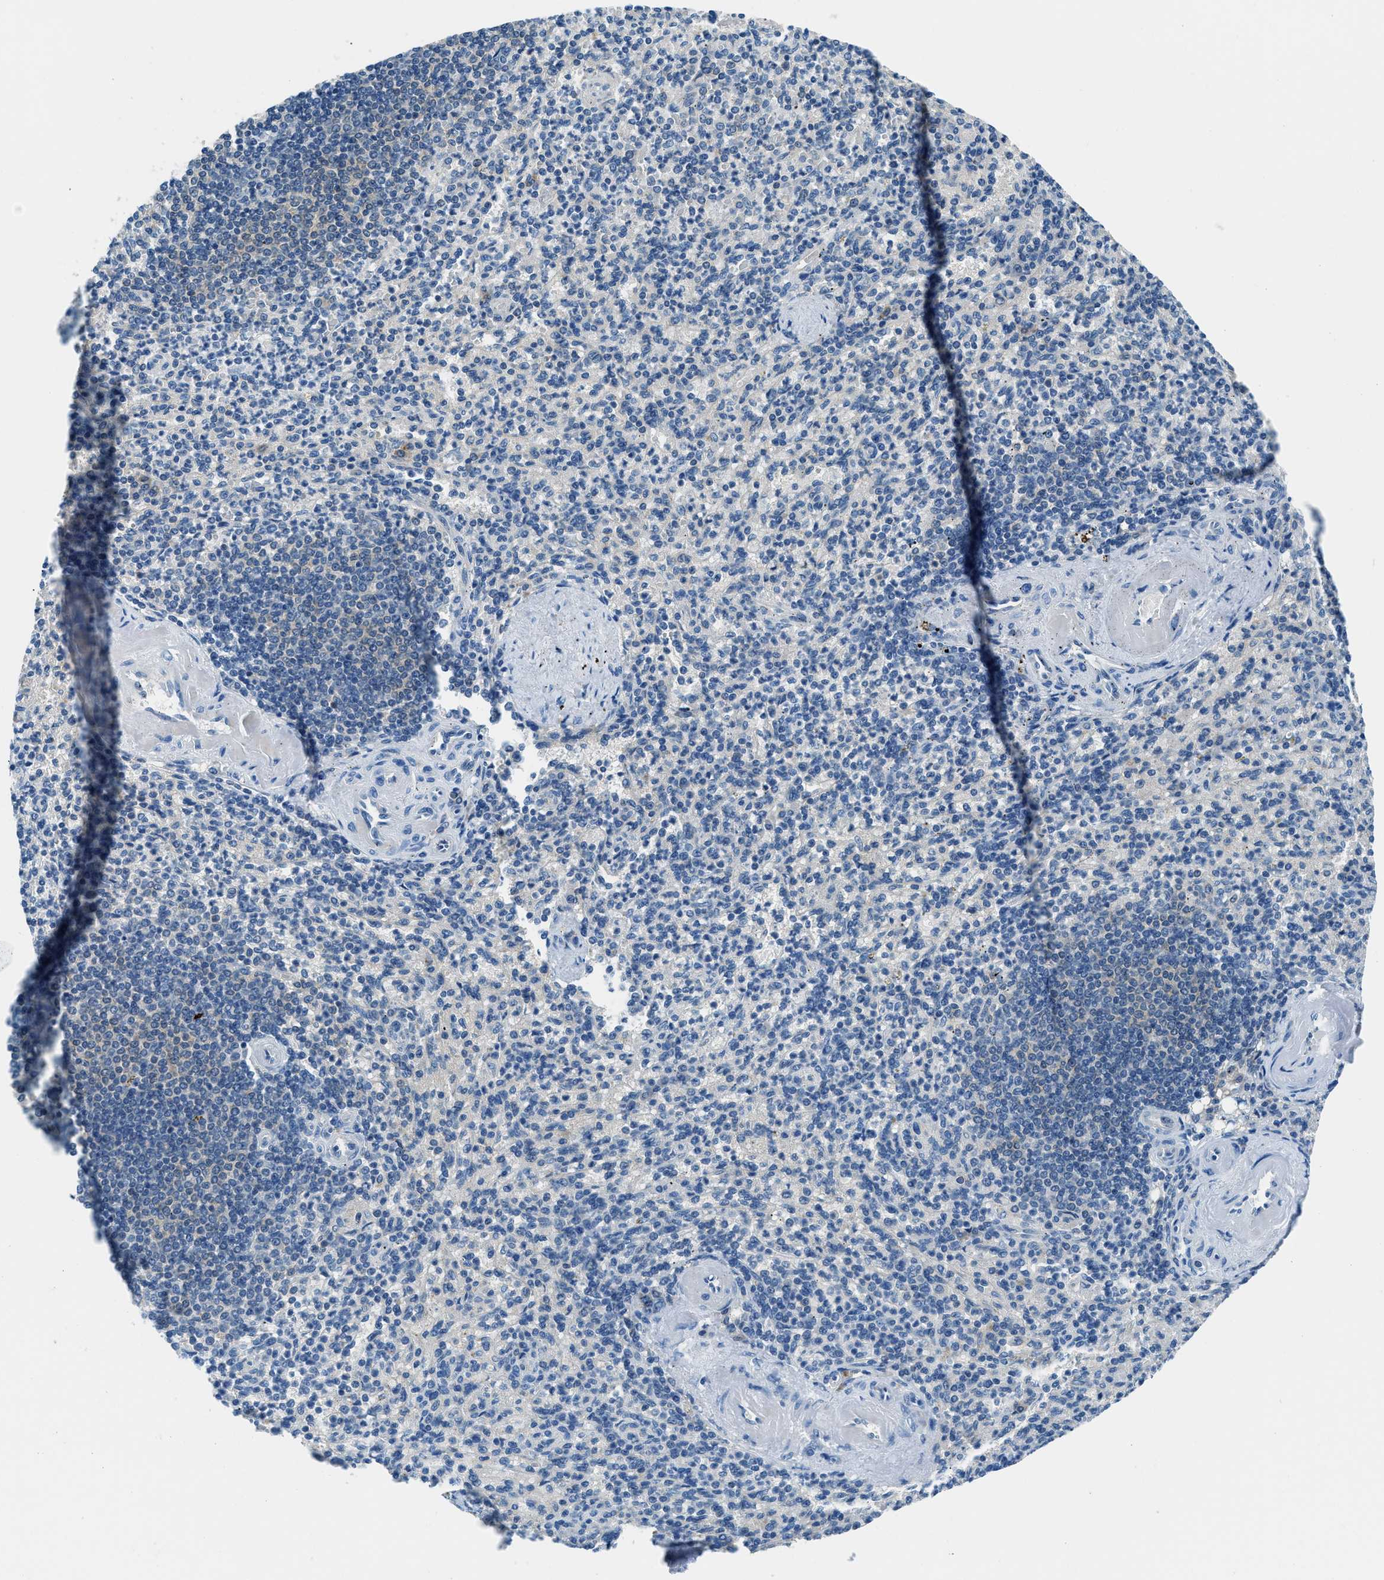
{"staining": {"intensity": "negative", "quantity": "none", "location": "none"}, "tissue": "spleen", "cell_type": "Cells in red pulp", "image_type": "normal", "snomed": [{"axis": "morphology", "description": "Normal tissue, NOS"}, {"axis": "topography", "description": "Spleen"}], "caption": "Spleen was stained to show a protein in brown. There is no significant positivity in cells in red pulp. (DAB immunohistochemistry (IHC) with hematoxylin counter stain).", "gene": "ACP1", "patient": {"sex": "female", "age": 74}}